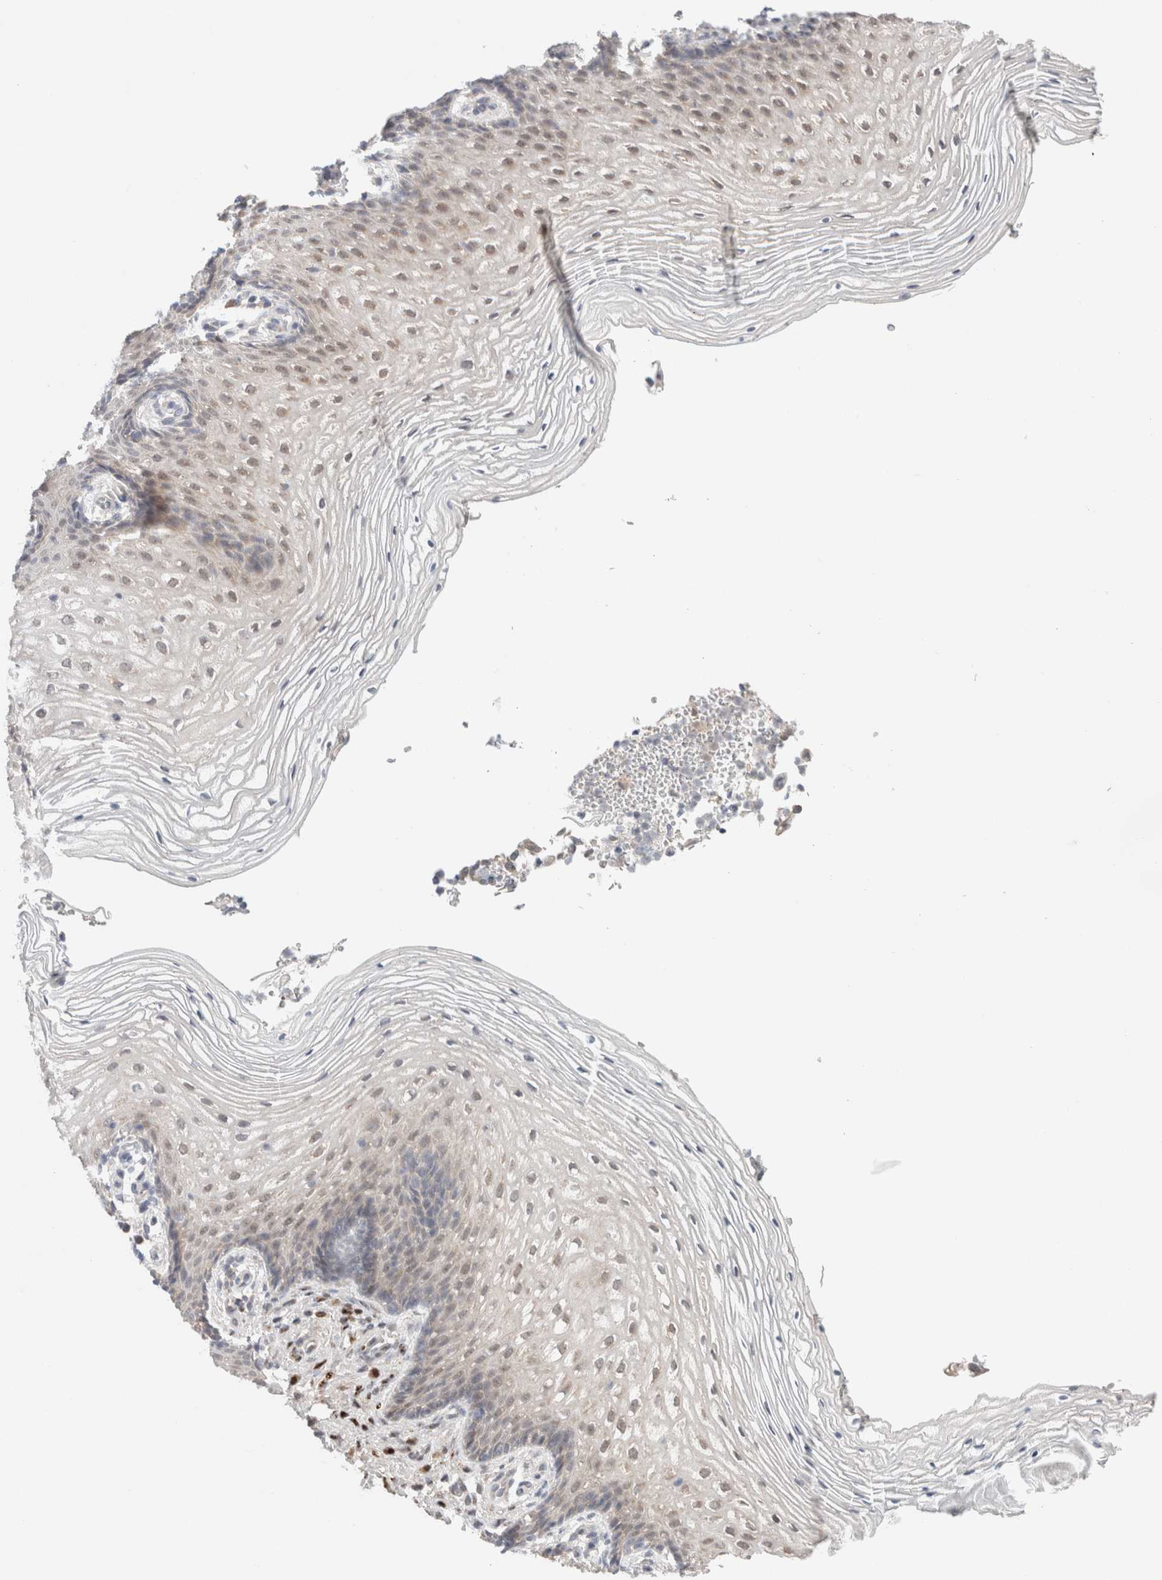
{"staining": {"intensity": "weak", "quantity": "<25%", "location": "cytoplasmic/membranous,nuclear"}, "tissue": "vagina", "cell_type": "Squamous epithelial cells", "image_type": "normal", "snomed": [{"axis": "morphology", "description": "Normal tissue, NOS"}, {"axis": "topography", "description": "Vagina"}], "caption": "Squamous epithelial cells are negative for protein expression in unremarkable human vagina. Brightfield microscopy of IHC stained with DAB (3,3'-diaminobenzidine) (brown) and hematoxylin (blue), captured at high magnification.", "gene": "ERI3", "patient": {"sex": "female", "age": 60}}